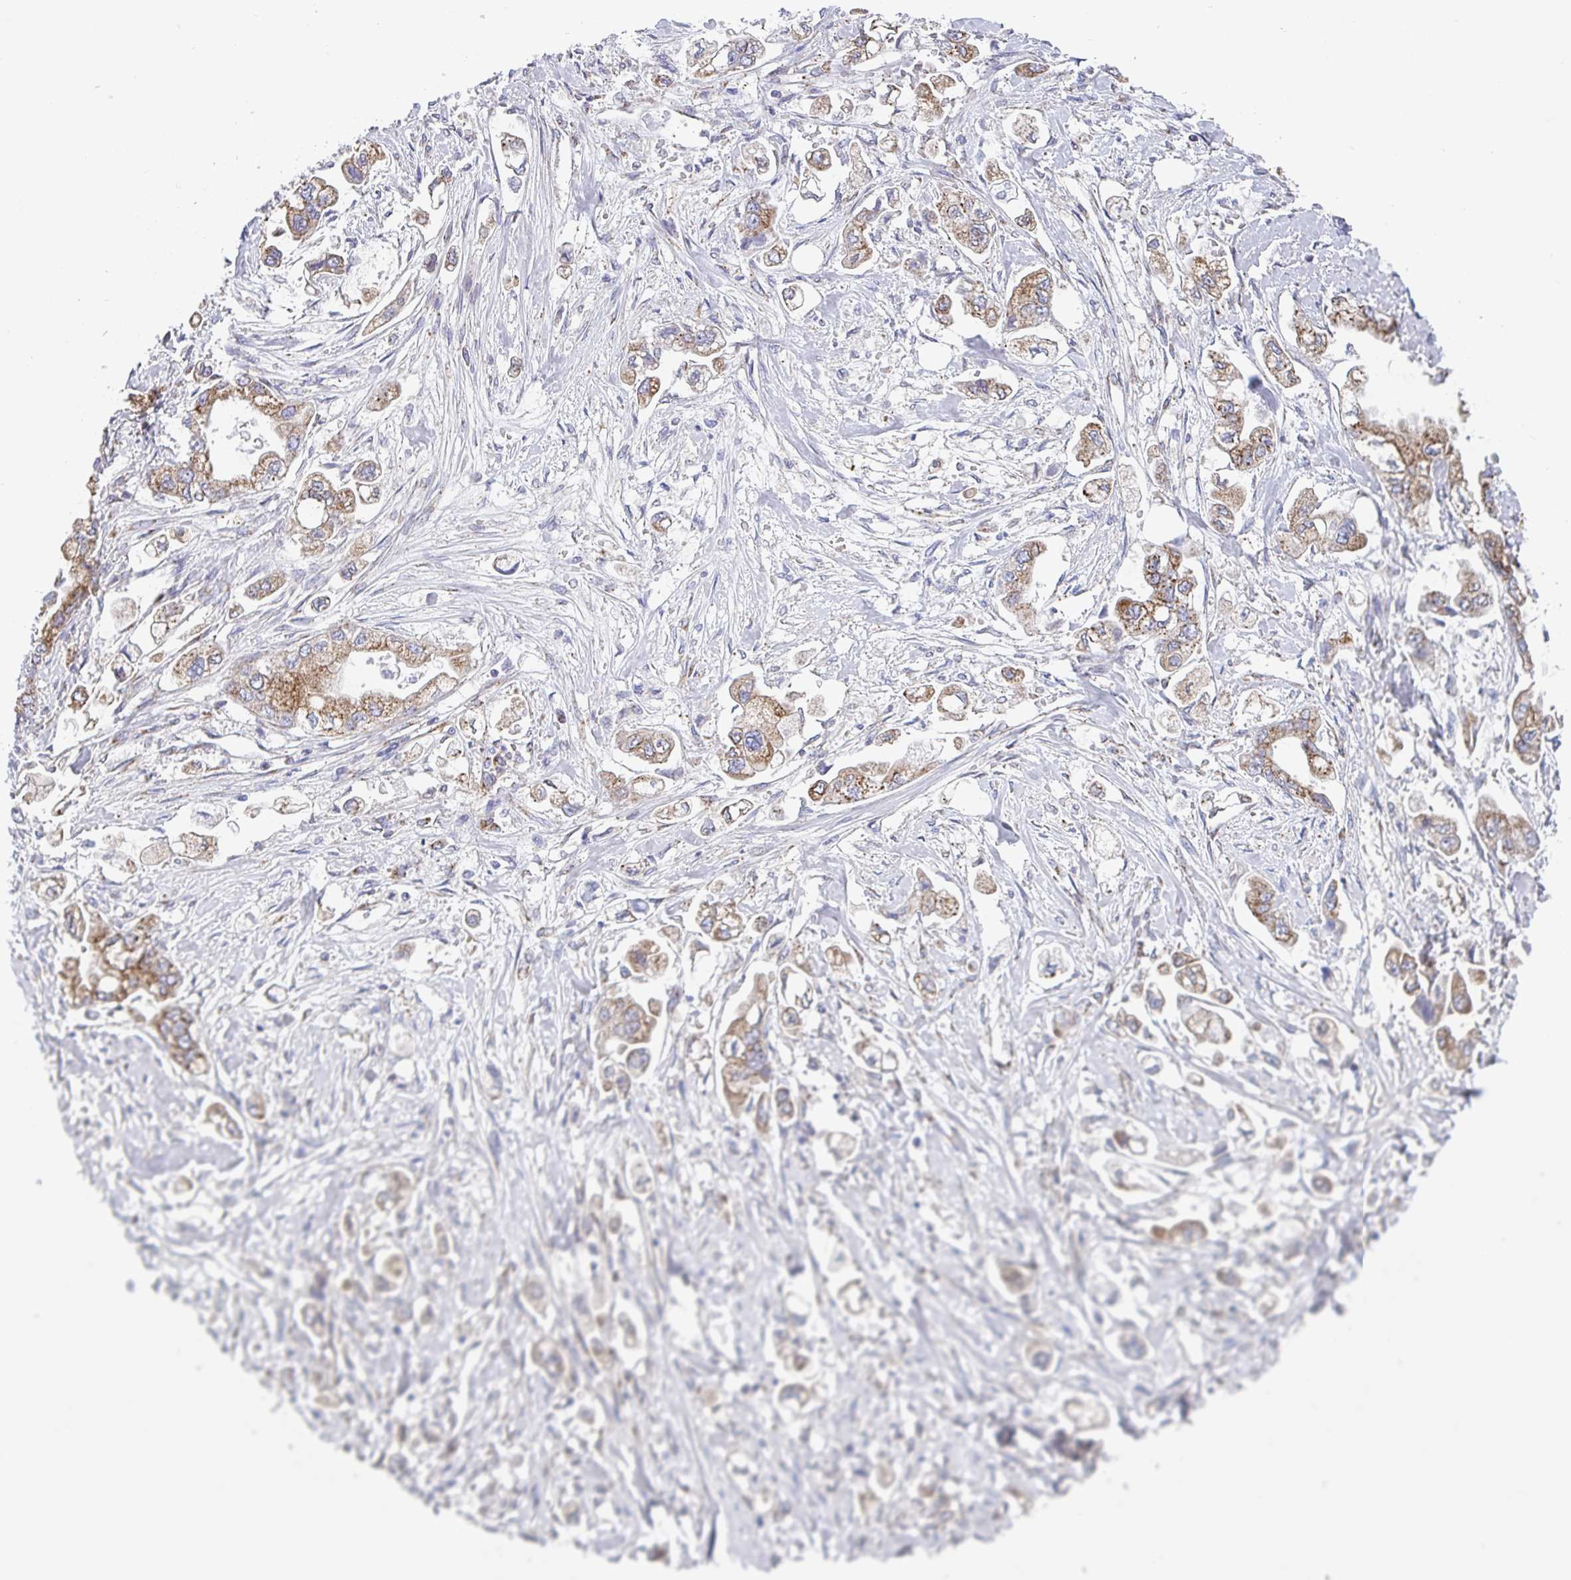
{"staining": {"intensity": "moderate", "quantity": ">75%", "location": "cytoplasmic/membranous"}, "tissue": "stomach cancer", "cell_type": "Tumor cells", "image_type": "cancer", "snomed": [{"axis": "morphology", "description": "Adenocarcinoma, NOS"}, {"axis": "topography", "description": "Stomach"}], "caption": "This micrograph displays stomach cancer stained with immunohistochemistry to label a protein in brown. The cytoplasmic/membranous of tumor cells show moderate positivity for the protein. Nuclei are counter-stained blue.", "gene": "PROSER3", "patient": {"sex": "male", "age": 62}}